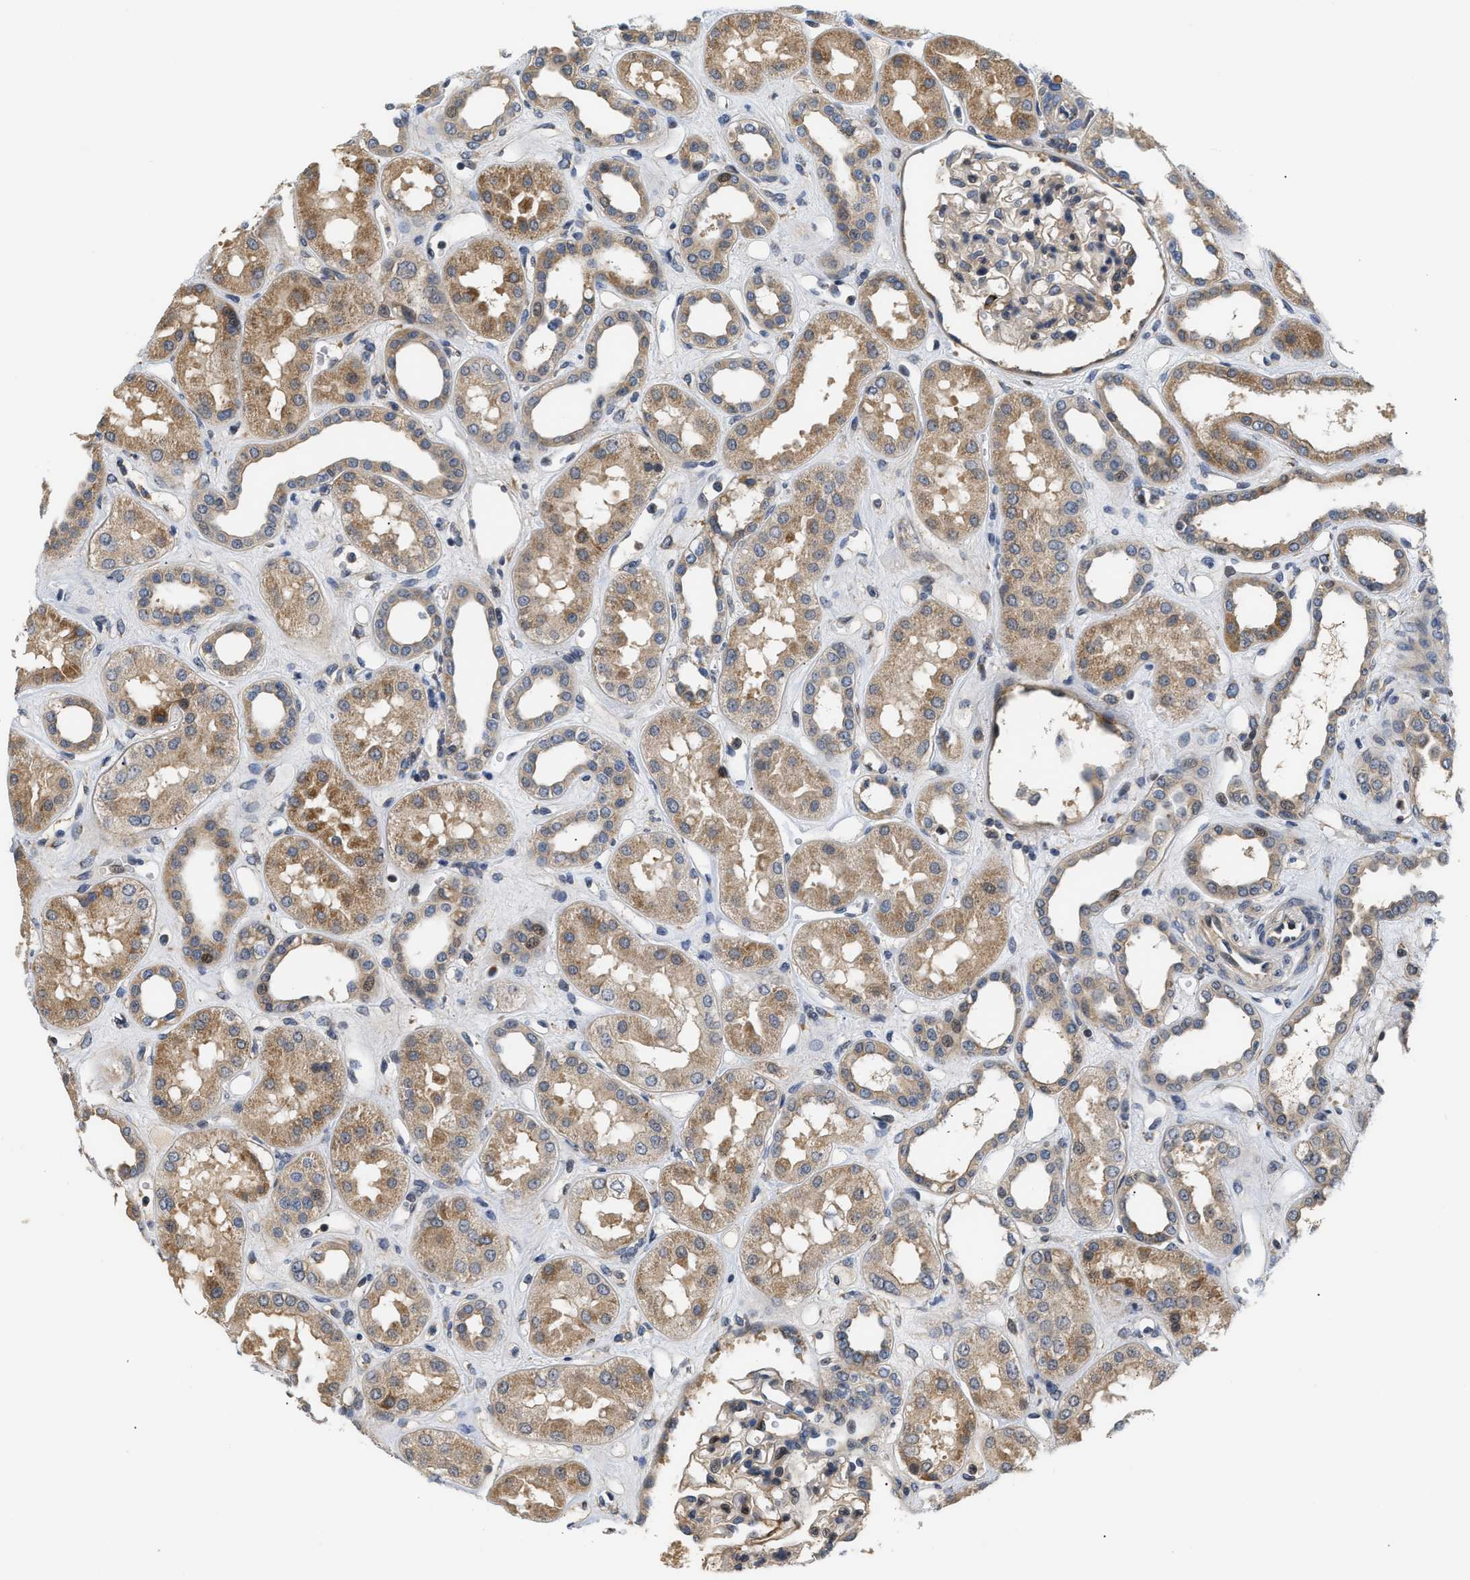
{"staining": {"intensity": "moderate", "quantity": "<25%", "location": "cytoplasmic/membranous"}, "tissue": "kidney", "cell_type": "Cells in glomeruli", "image_type": "normal", "snomed": [{"axis": "morphology", "description": "Normal tissue, NOS"}, {"axis": "topography", "description": "Kidney"}], "caption": "IHC micrograph of unremarkable kidney stained for a protein (brown), which shows low levels of moderate cytoplasmic/membranous staining in about <25% of cells in glomeruli.", "gene": "TNIP2", "patient": {"sex": "male", "age": 59}}